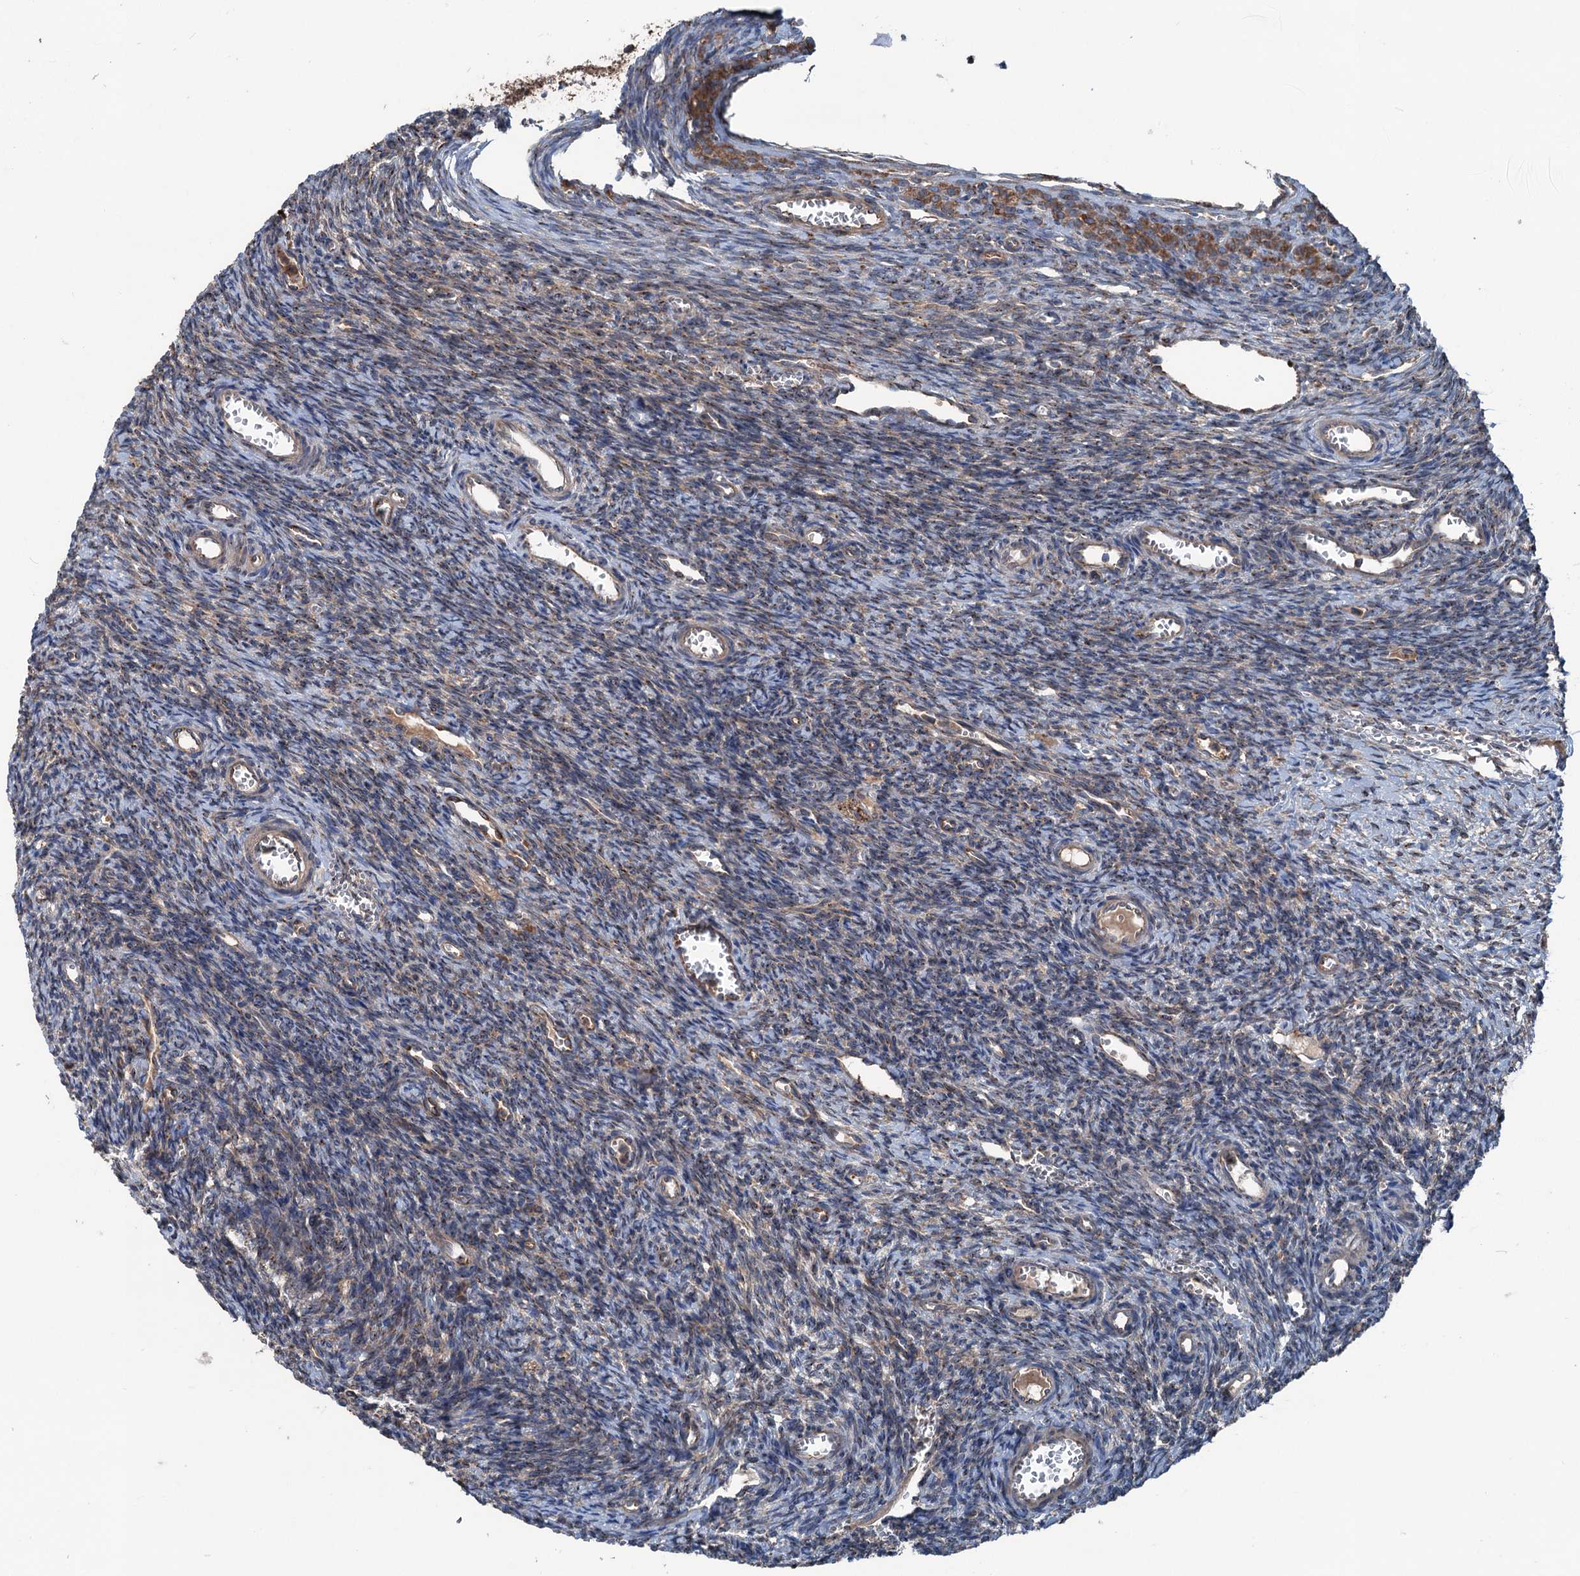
{"staining": {"intensity": "weak", "quantity": "<25%", "location": "cytoplasmic/membranous"}, "tissue": "ovary", "cell_type": "Ovarian stroma cells", "image_type": "normal", "snomed": [{"axis": "morphology", "description": "Normal tissue, NOS"}, {"axis": "topography", "description": "Ovary"}], "caption": "High power microscopy image of an immunohistochemistry (IHC) histopathology image of unremarkable ovary, revealing no significant staining in ovarian stroma cells.", "gene": "CALCOCO1", "patient": {"sex": "female", "age": 39}}